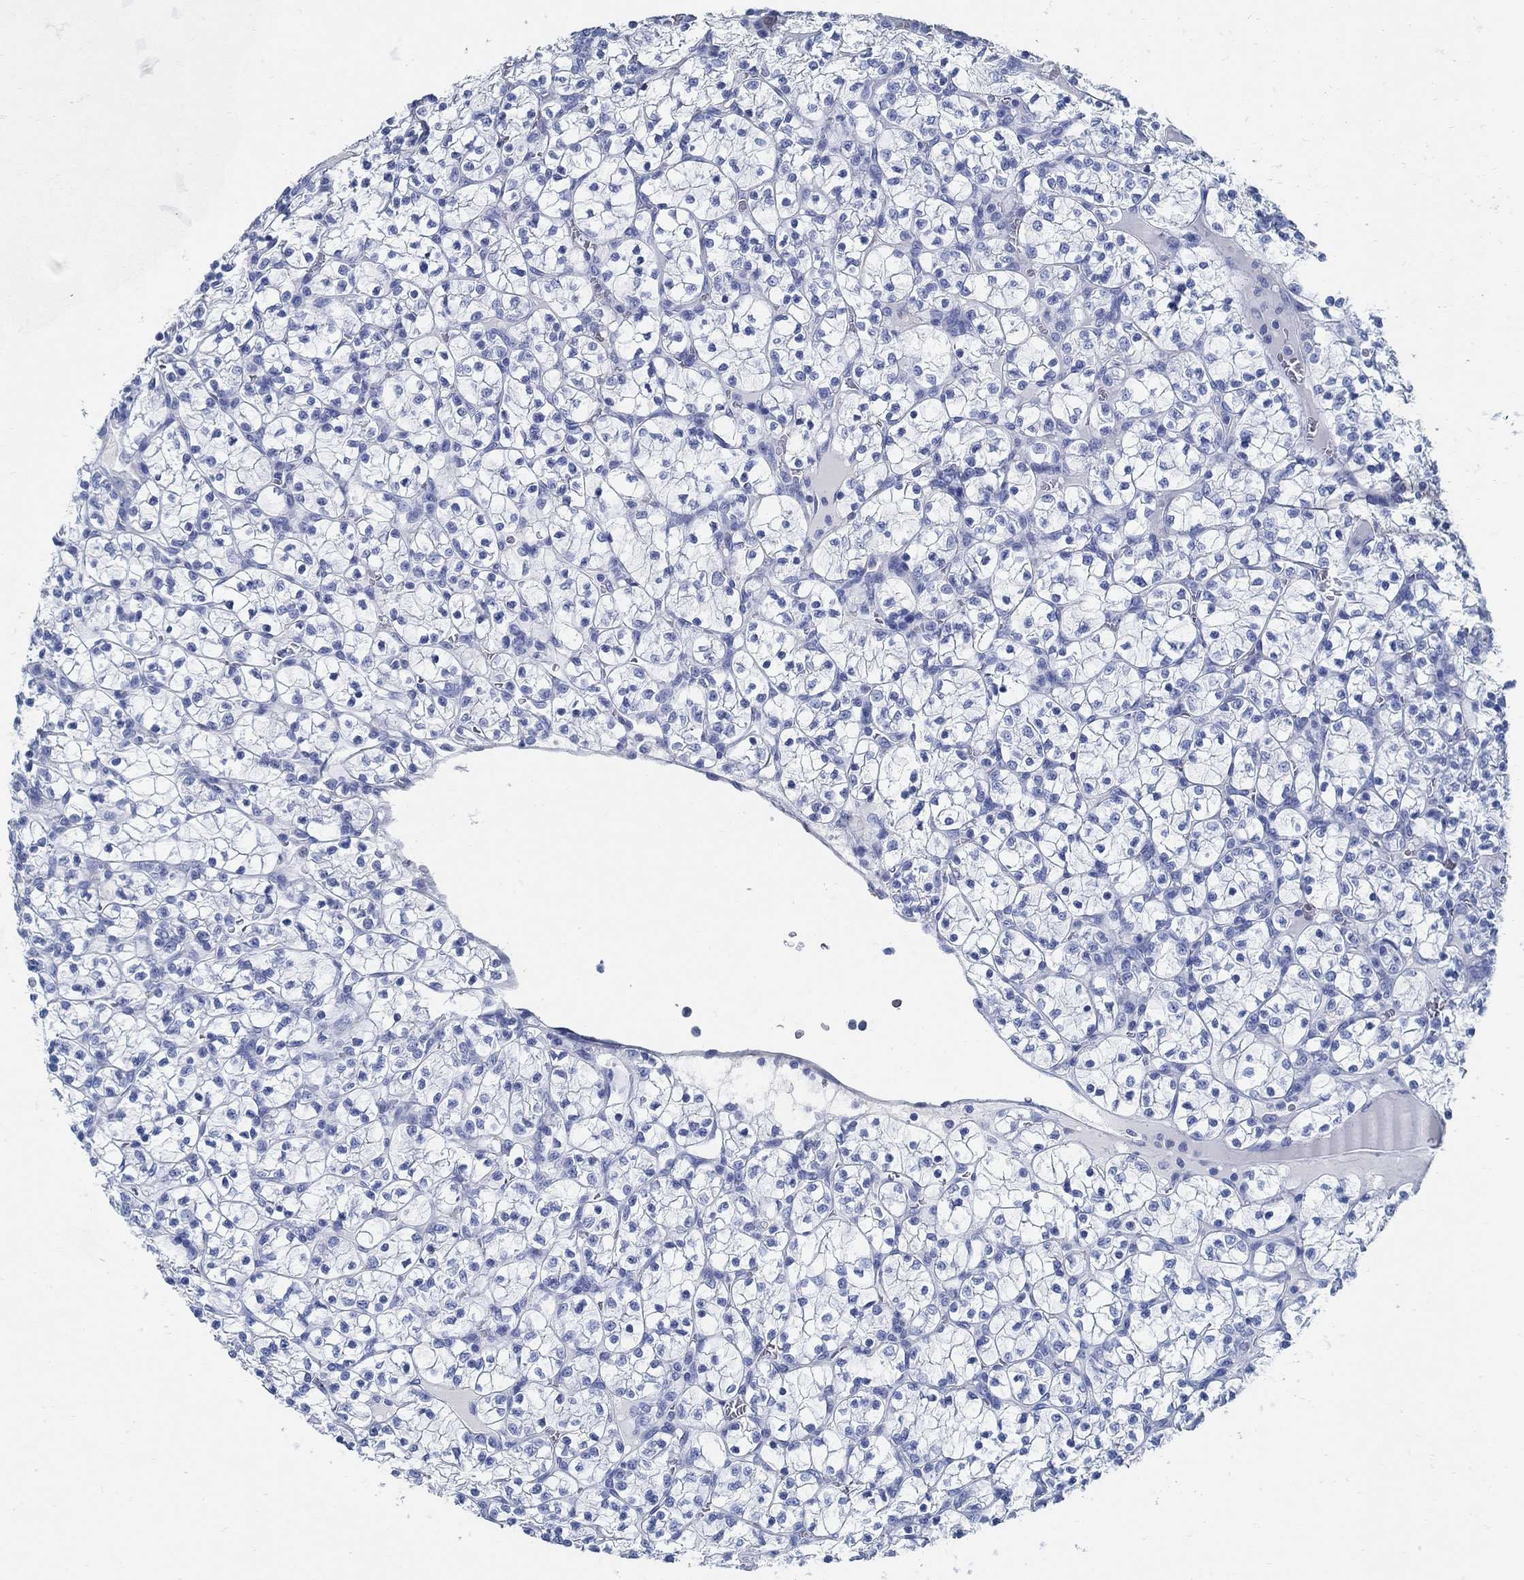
{"staining": {"intensity": "negative", "quantity": "none", "location": "none"}, "tissue": "renal cancer", "cell_type": "Tumor cells", "image_type": "cancer", "snomed": [{"axis": "morphology", "description": "Adenocarcinoma, NOS"}, {"axis": "topography", "description": "Kidney"}], "caption": "Tumor cells show no significant protein positivity in adenocarcinoma (renal).", "gene": "SLC45A1", "patient": {"sex": "female", "age": 89}}